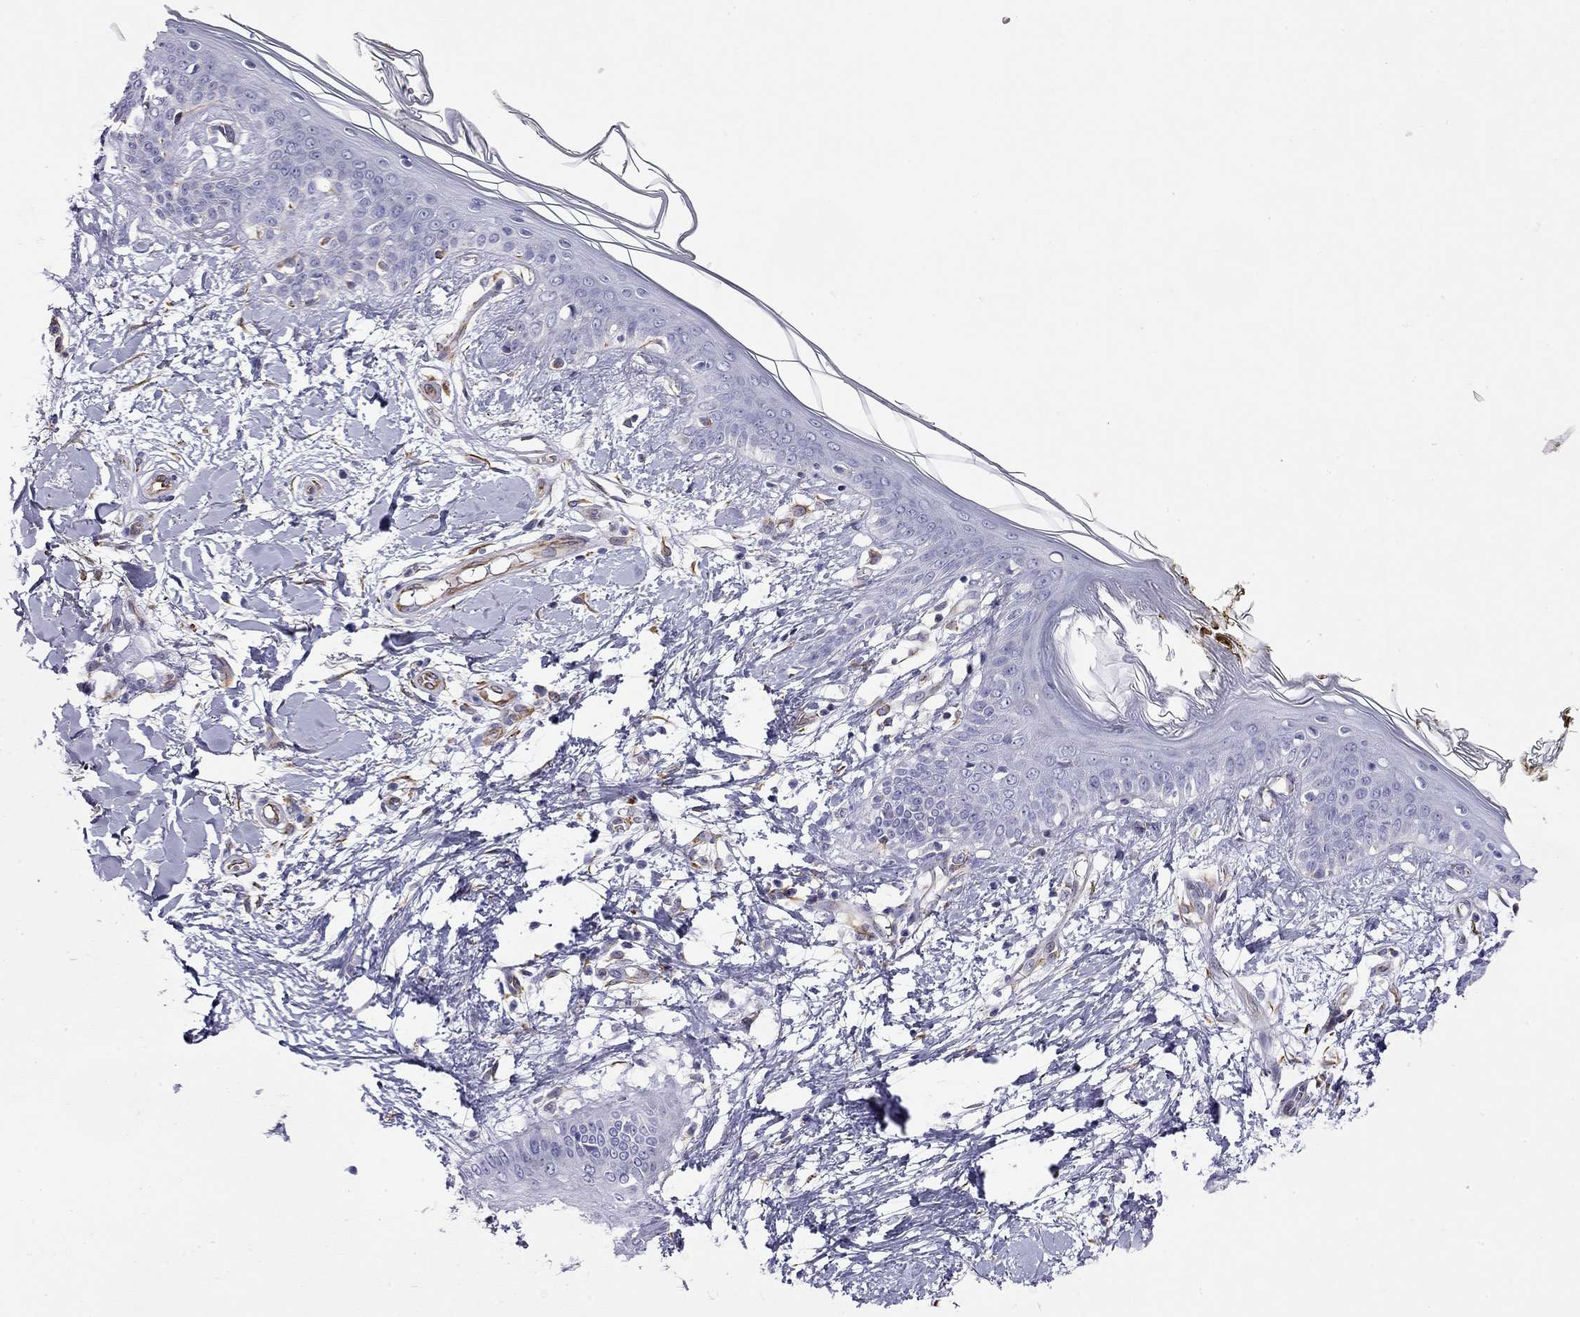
{"staining": {"intensity": "negative", "quantity": "none", "location": "none"}, "tissue": "skin", "cell_type": "Fibroblasts", "image_type": "normal", "snomed": [{"axis": "morphology", "description": "Normal tissue, NOS"}, {"axis": "topography", "description": "Skin"}], "caption": "Immunohistochemistry (IHC) micrograph of benign skin stained for a protein (brown), which reveals no staining in fibroblasts.", "gene": "RTL1", "patient": {"sex": "female", "age": 34}}